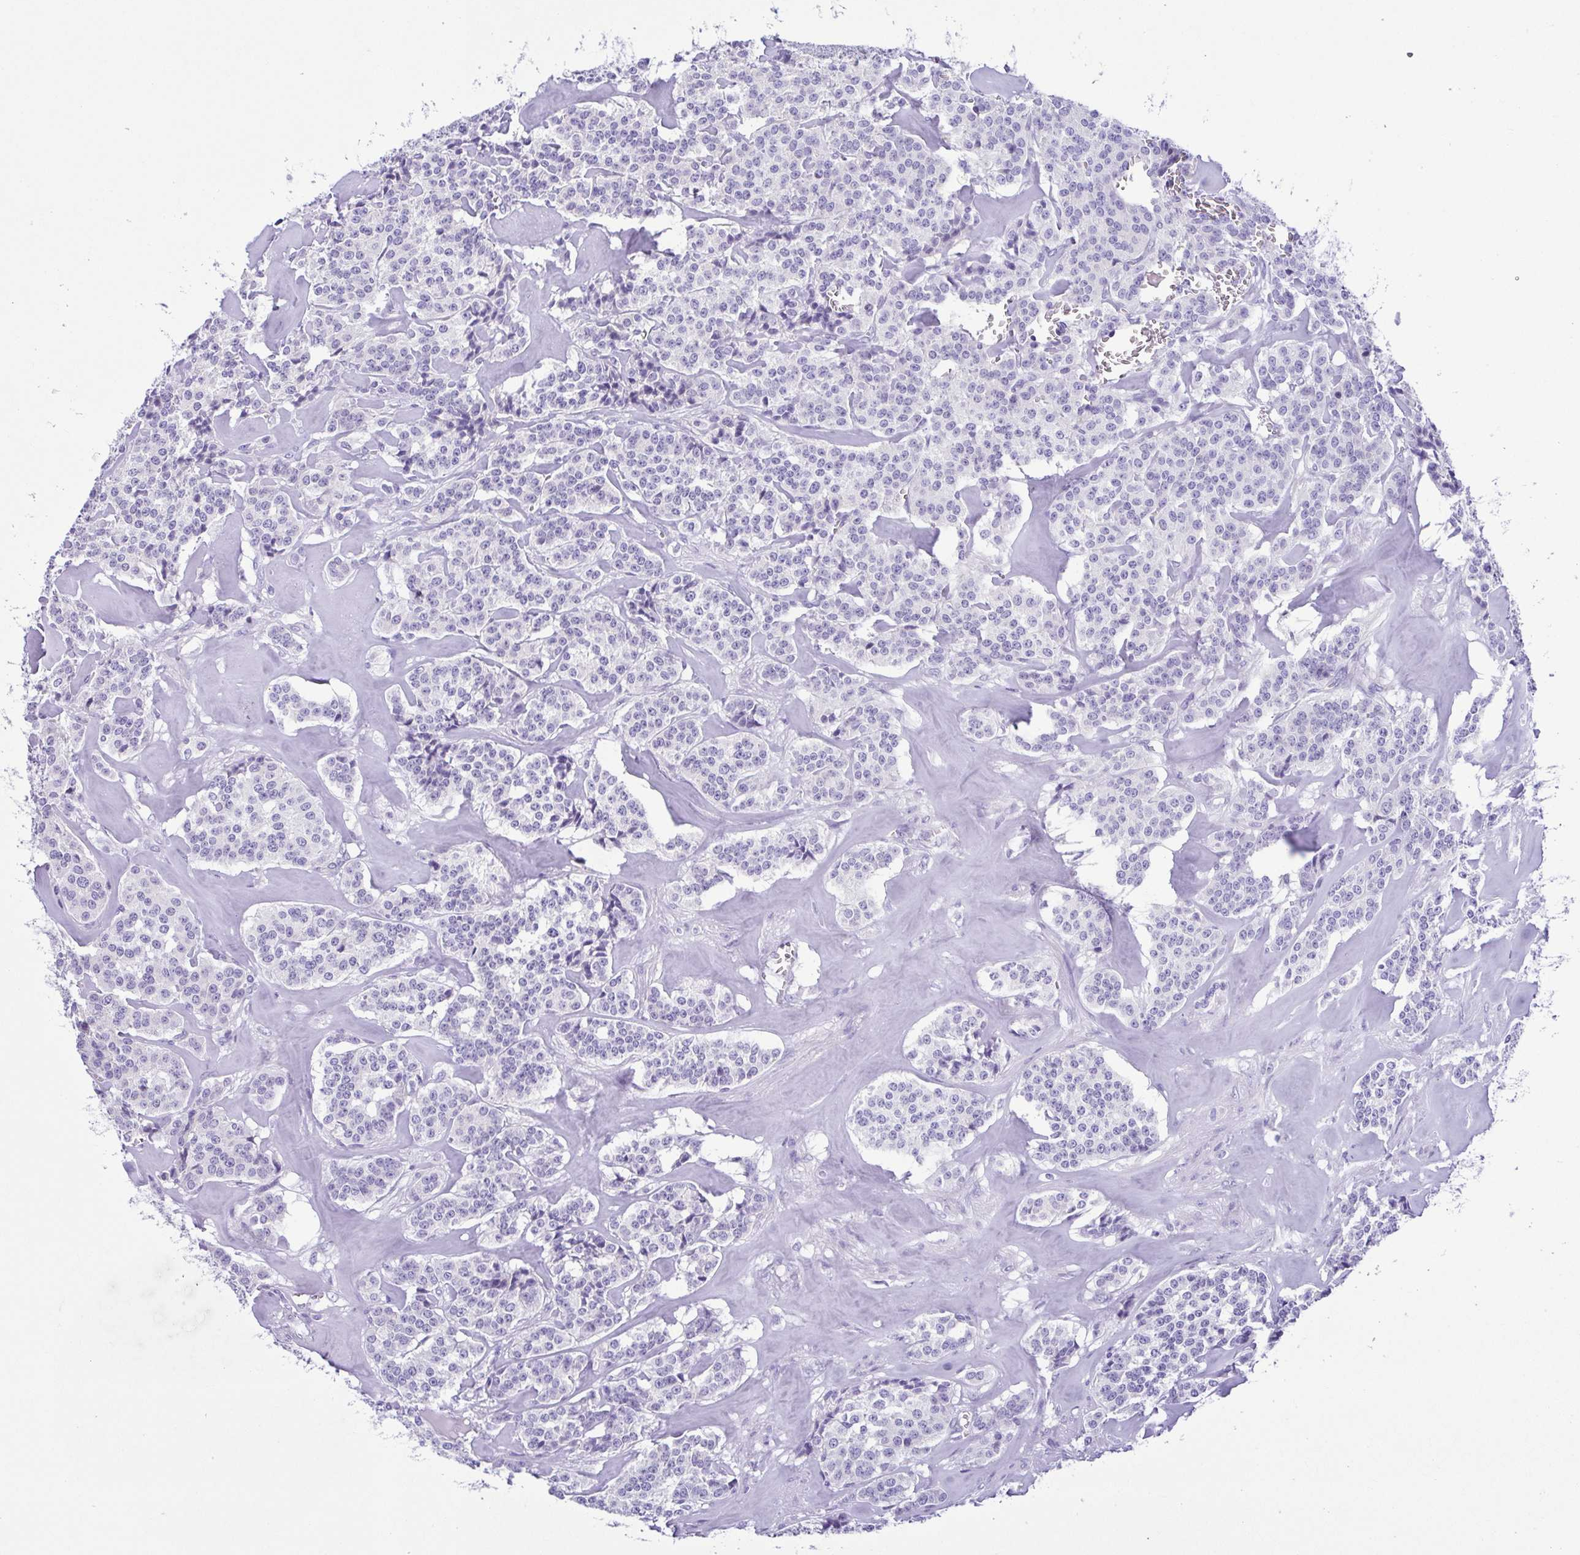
{"staining": {"intensity": "negative", "quantity": "none", "location": "none"}, "tissue": "carcinoid", "cell_type": "Tumor cells", "image_type": "cancer", "snomed": [{"axis": "morphology", "description": "Normal tissue, NOS"}, {"axis": "morphology", "description": "Carcinoid, malignant, NOS"}, {"axis": "topography", "description": "Lung"}], "caption": "Tumor cells are negative for brown protein staining in carcinoid.", "gene": "GPR182", "patient": {"sex": "female", "age": 46}}